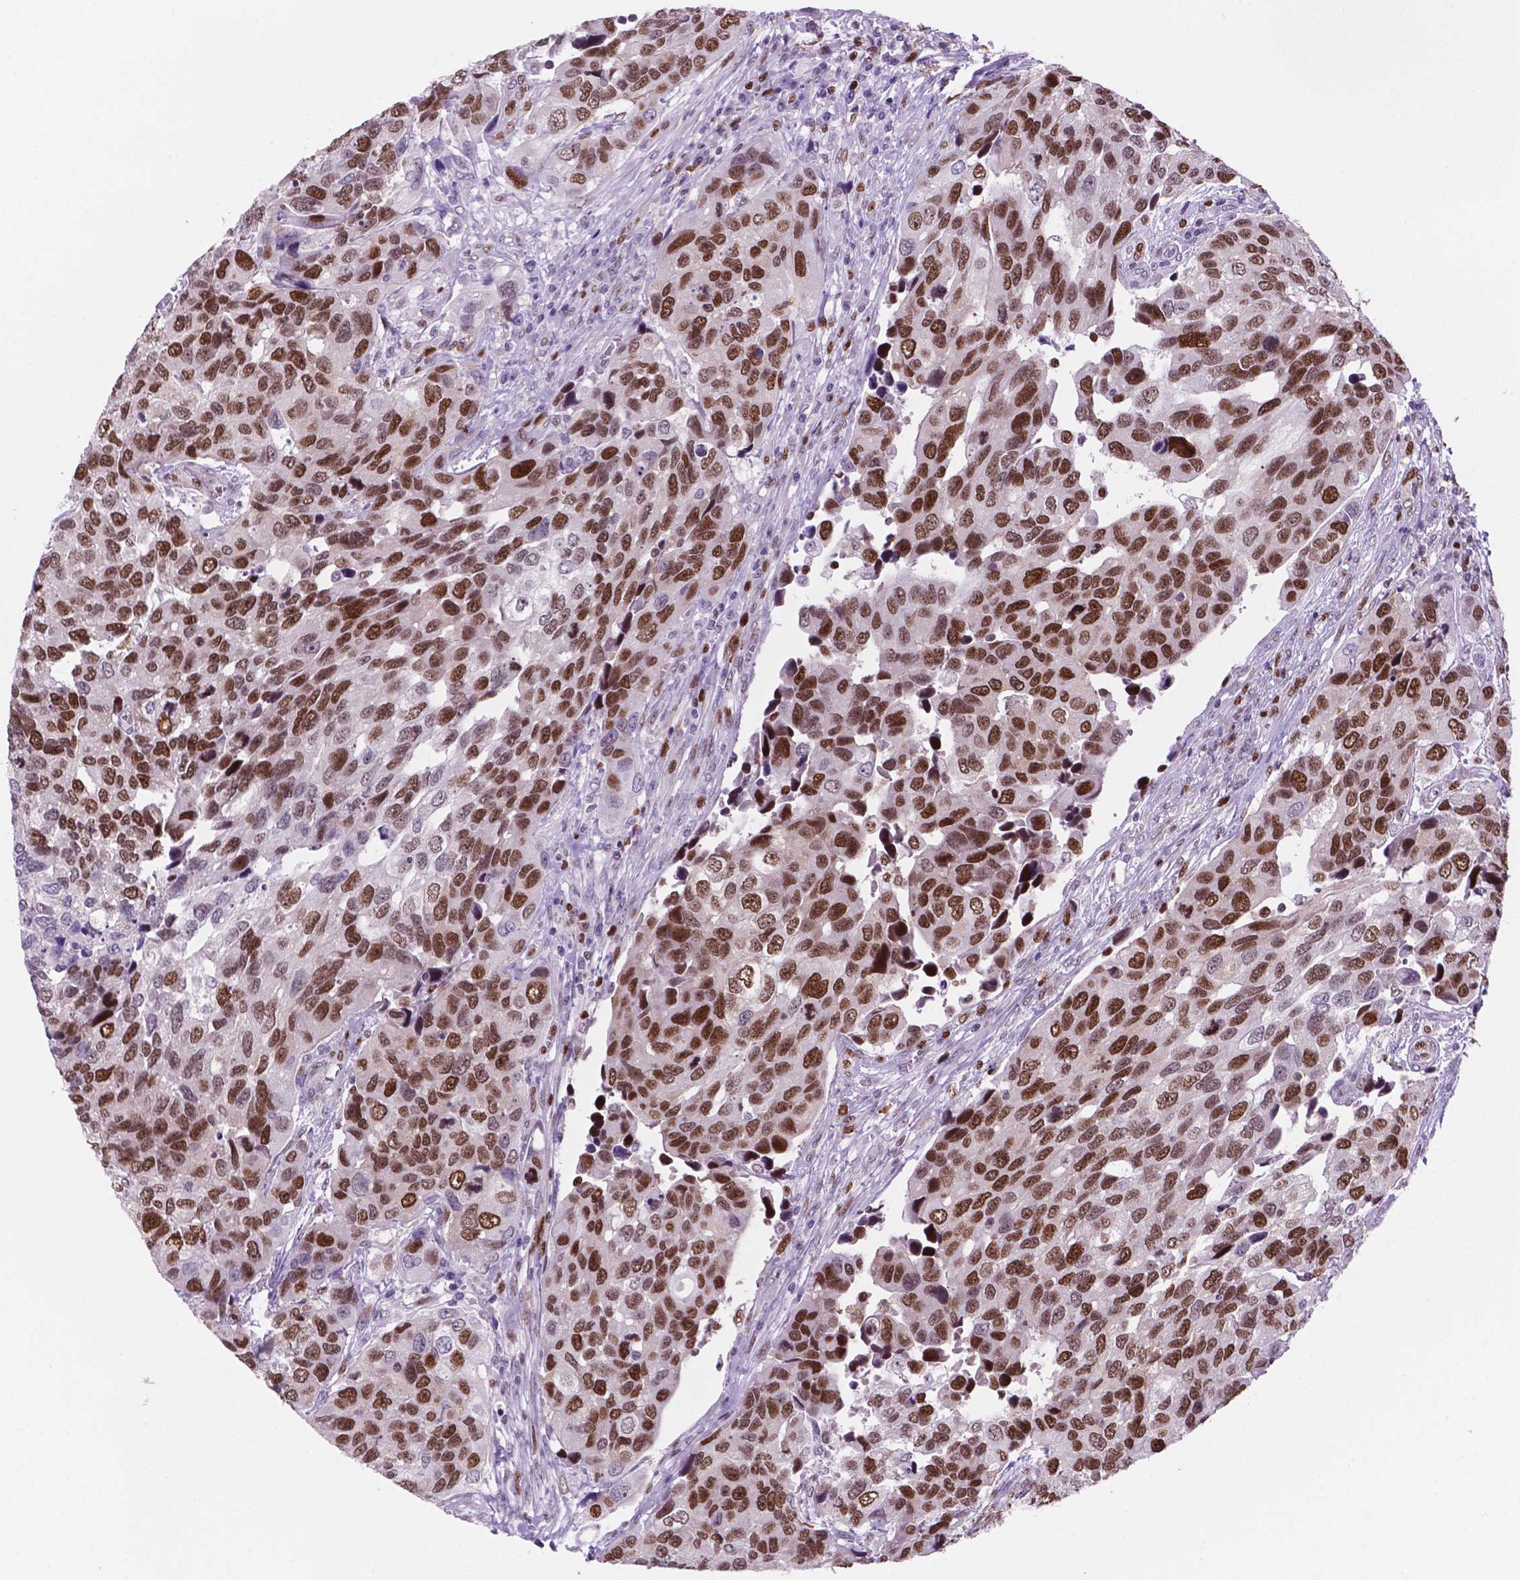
{"staining": {"intensity": "moderate", "quantity": ">75%", "location": "nuclear"}, "tissue": "urothelial cancer", "cell_type": "Tumor cells", "image_type": "cancer", "snomed": [{"axis": "morphology", "description": "Urothelial carcinoma, High grade"}, {"axis": "topography", "description": "Urinary bladder"}], "caption": "Immunohistochemistry of high-grade urothelial carcinoma reveals medium levels of moderate nuclear positivity in about >75% of tumor cells. Nuclei are stained in blue.", "gene": "NCAPH2", "patient": {"sex": "male", "age": 60}}